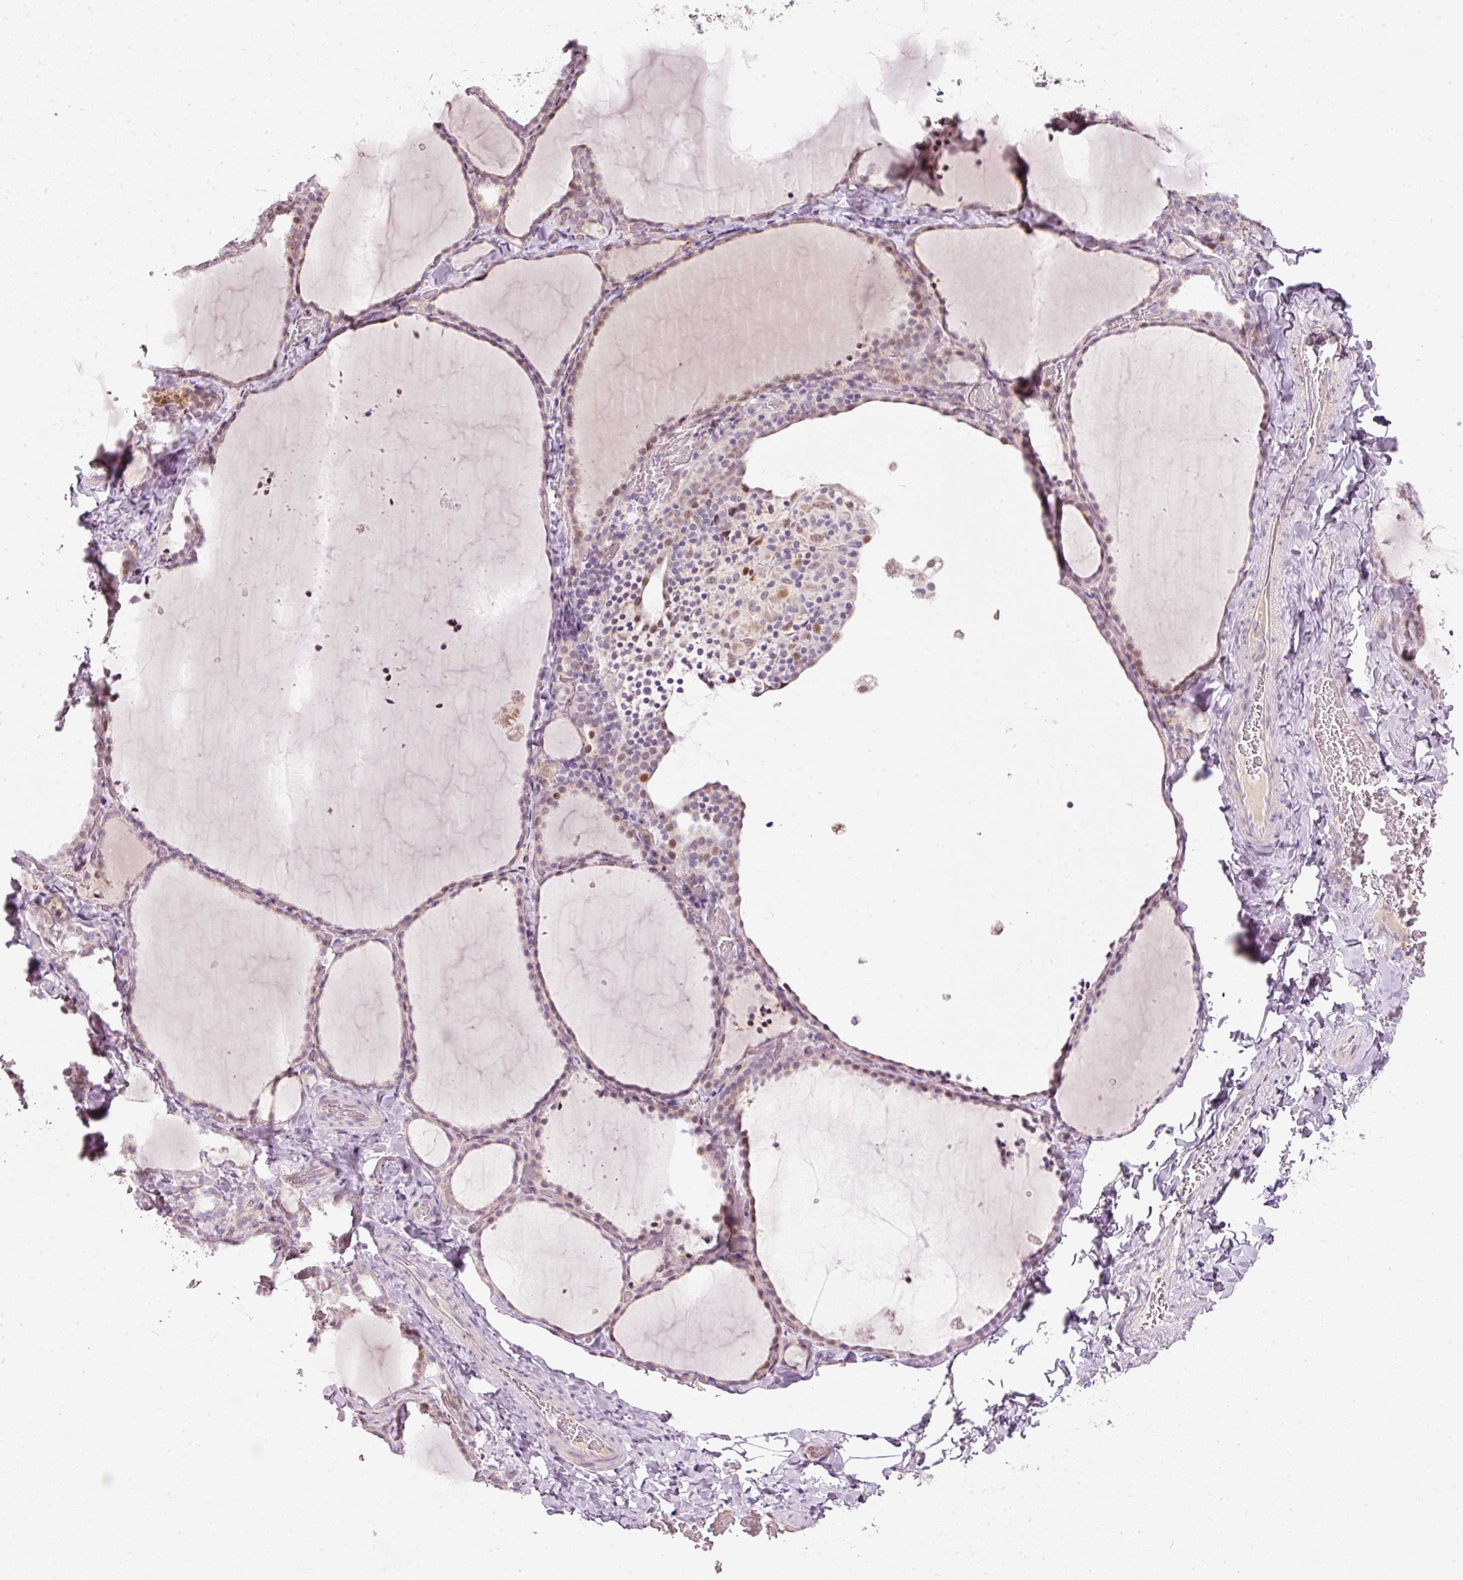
{"staining": {"intensity": "weak", "quantity": "<25%", "location": "nuclear"}, "tissue": "thyroid gland", "cell_type": "Glandular cells", "image_type": "normal", "snomed": [{"axis": "morphology", "description": "Normal tissue, NOS"}, {"axis": "topography", "description": "Thyroid gland"}], "caption": "High magnification brightfield microscopy of benign thyroid gland stained with DAB (3,3'-diaminobenzidine) (brown) and counterstained with hematoxylin (blue): glandular cells show no significant staining.", "gene": "RNF39", "patient": {"sex": "female", "age": 22}}